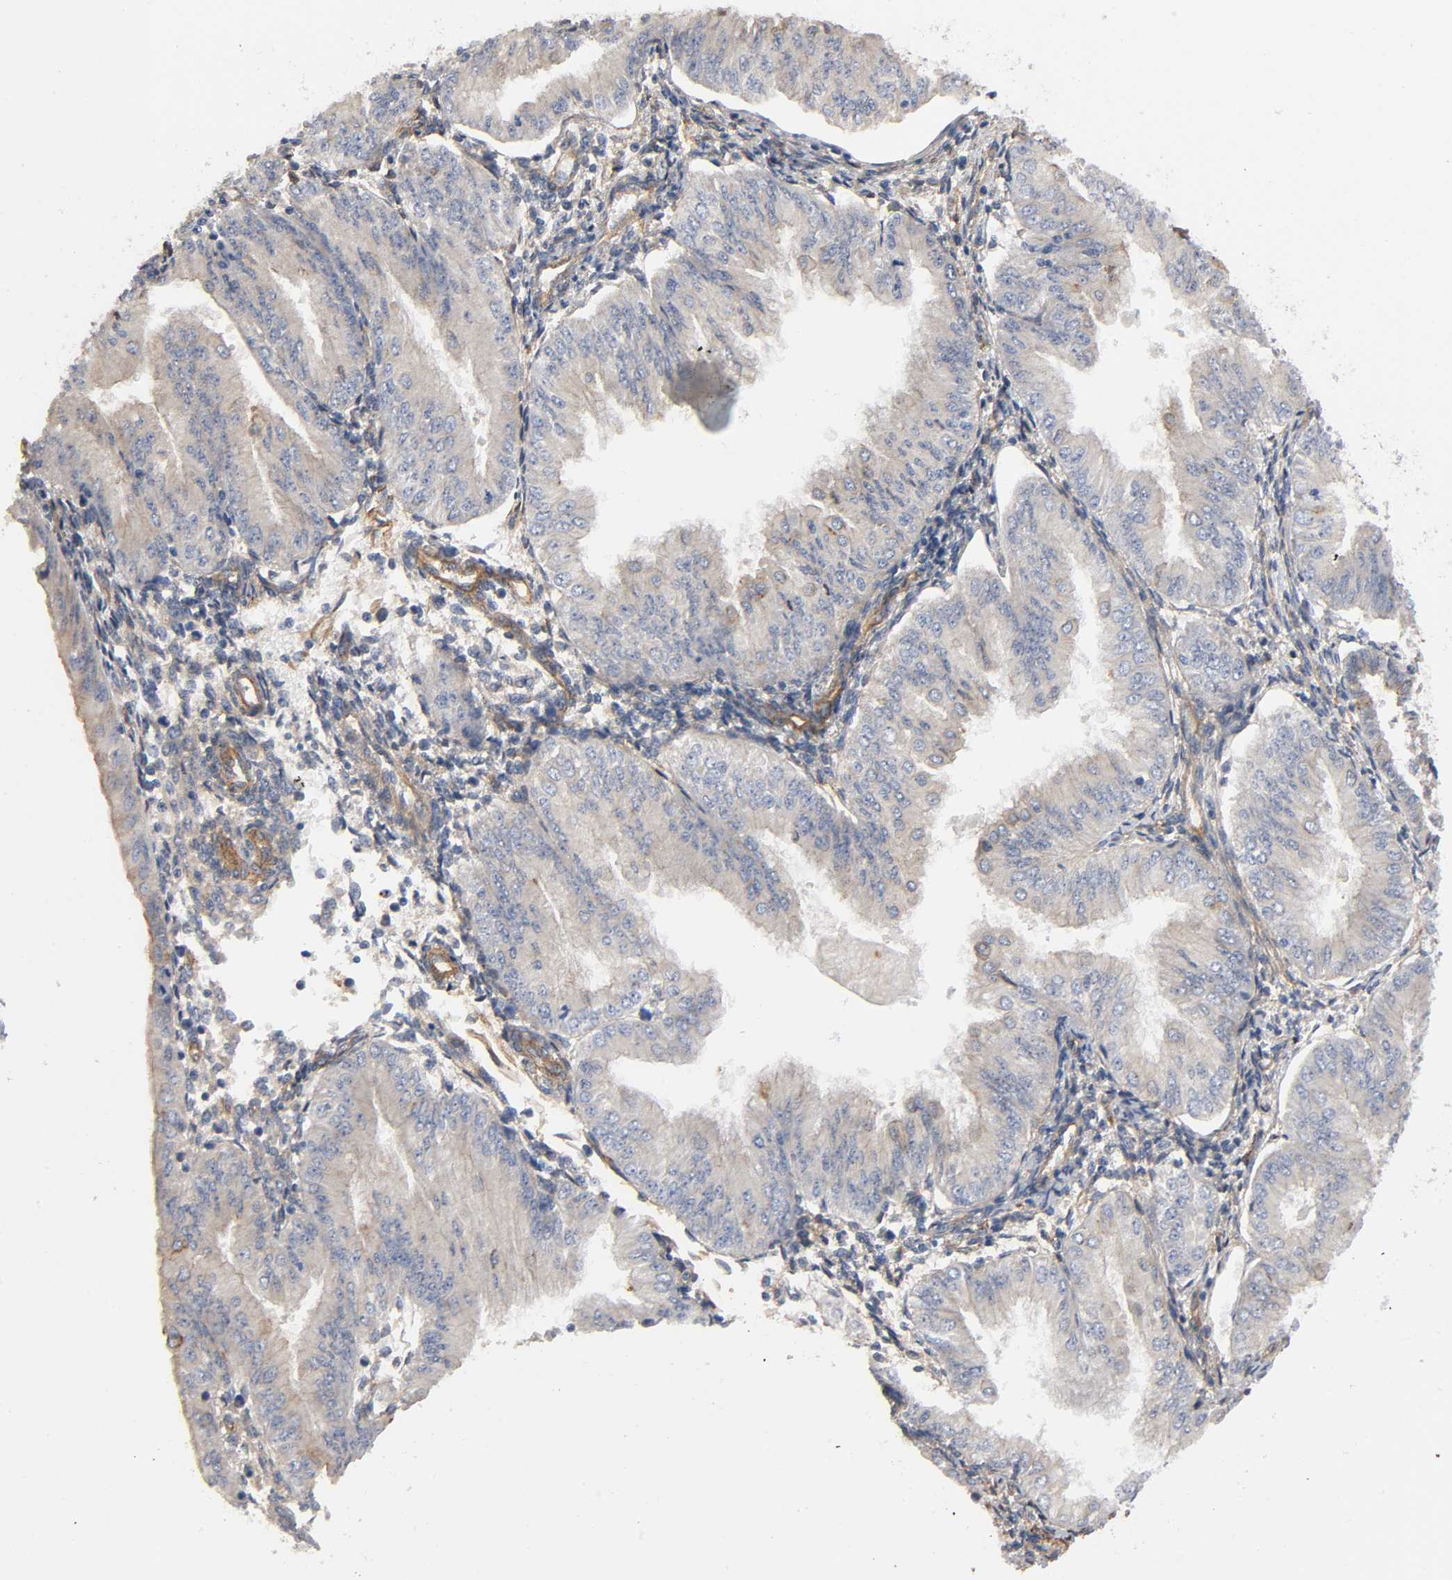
{"staining": {"intensity": "negative", "quantity": "none", "location": "none"}, "tissue": "endometrial cancer", "cell_type": "Tumor cells", "image_type": "cancer", "snomed": [{"axis": "morphology", "description": "Adenocarcinoma, NOS"}, {"axis": "topography", "description": "Endometrium"}], "caption": "High magnification brightfield microscopy of endometrial cancer stained with DAB (3,3'-diaminobenzidine) (brown) and counterstained with hematoxylin (blue): tumor cells show no significant positivity.", "gene": "MARS1", "patient": {"sex": "female", "age": 53}}